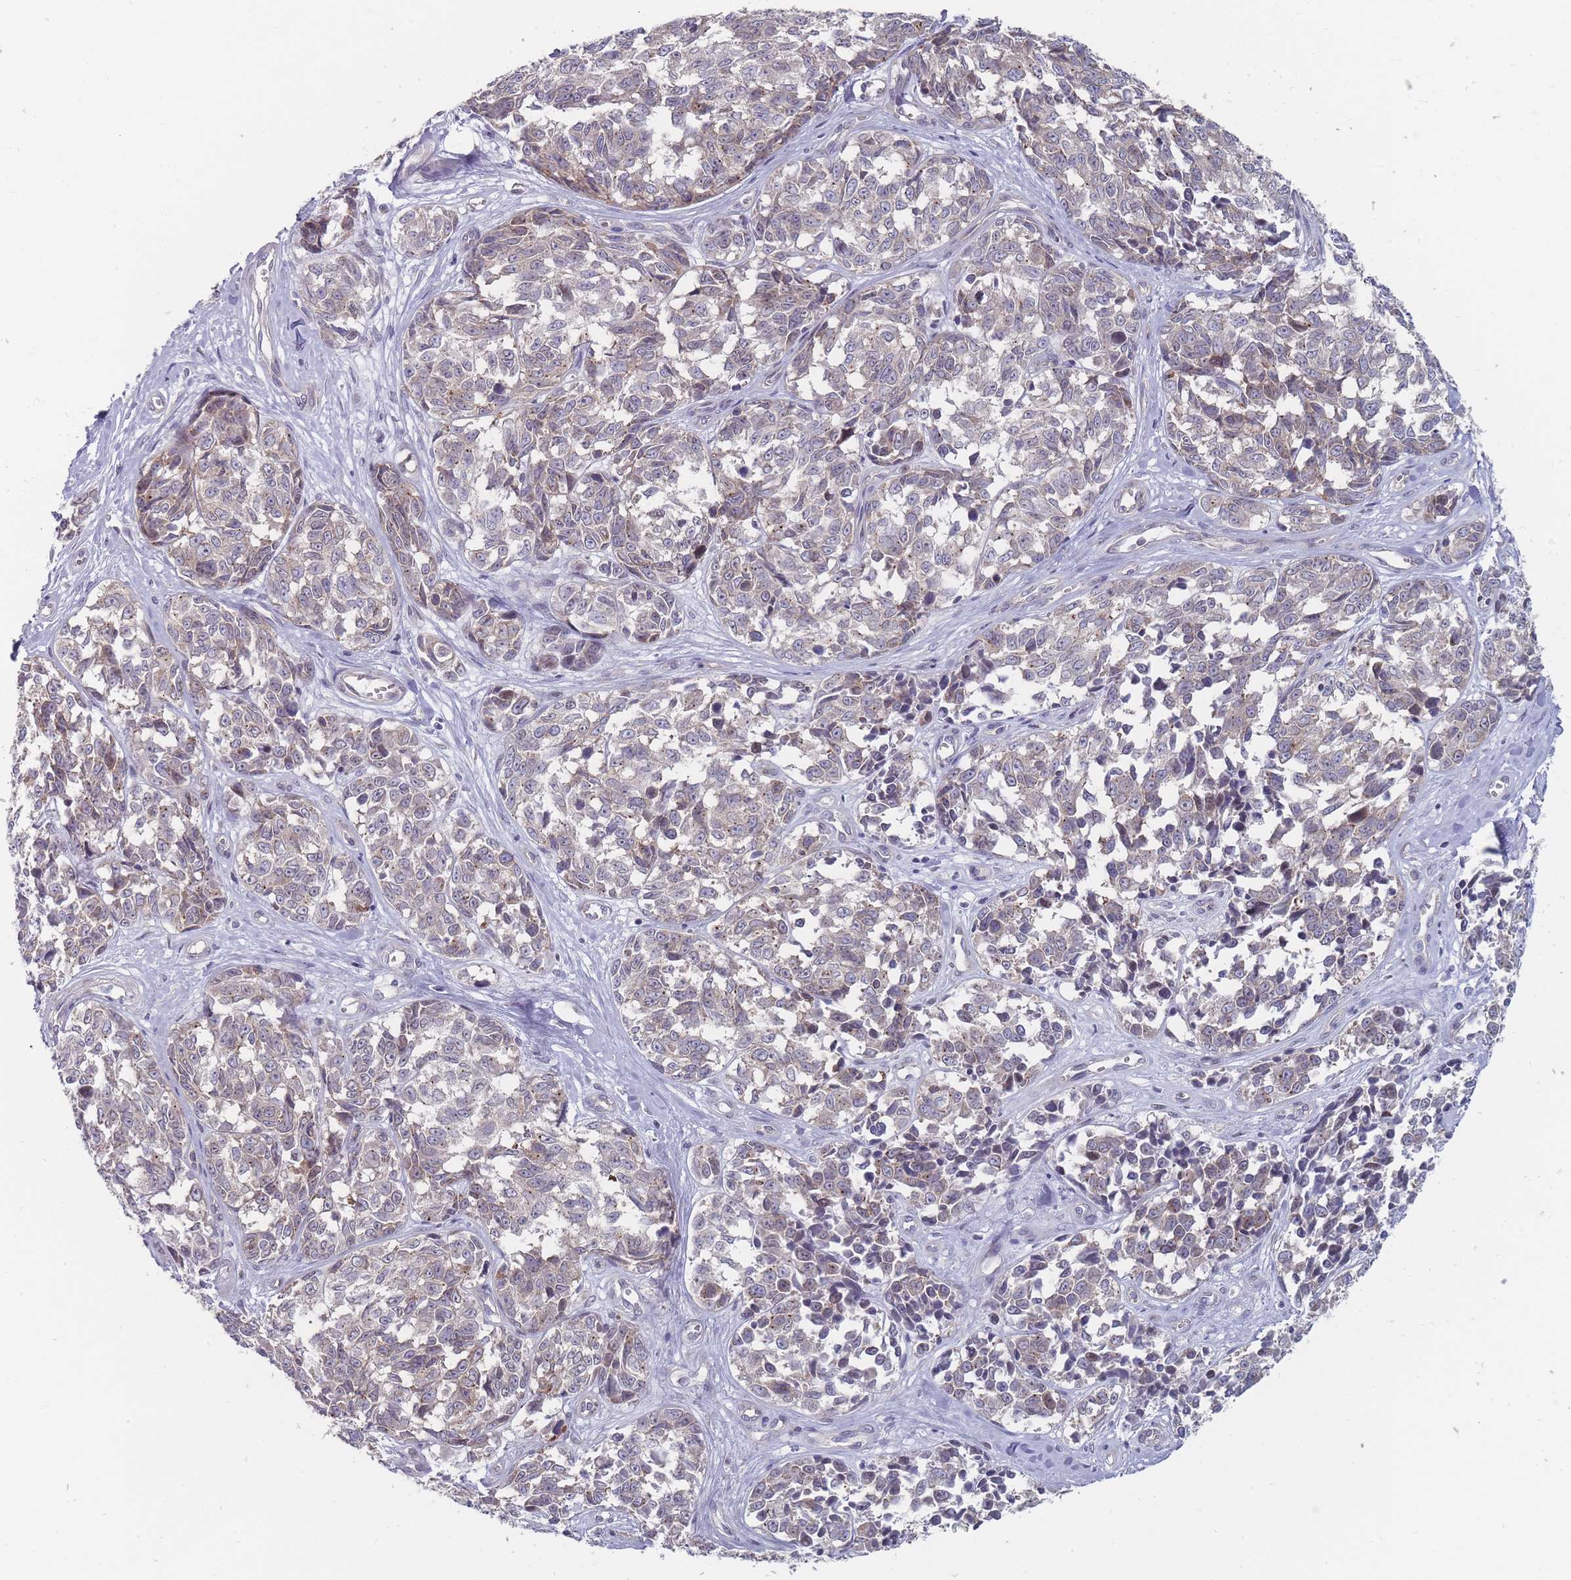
{"staining": {"intensity": "weak", "quantity": "<25%", "location": "cytoplasmic/membranous"}, "tissue": "melanoma", "cell_type": "Tumor cells", "image_type": "cancer", "snomed": [{"axis": "morphology", "description": "Normal tissue, NOS"}, {"axis": "morphology", "description": "Malignant melanoma, NOS"}, {"axis": "topography", "description": "Skin"}], "caption": "High magnification brightfield microscopy of melanoma stained with DAB (brown) and counterstained with hematoxylin (blue): tumor cells show no significant staining.", "gene": "PCDH12", "patient": {"sex": "female", "age": 64}}